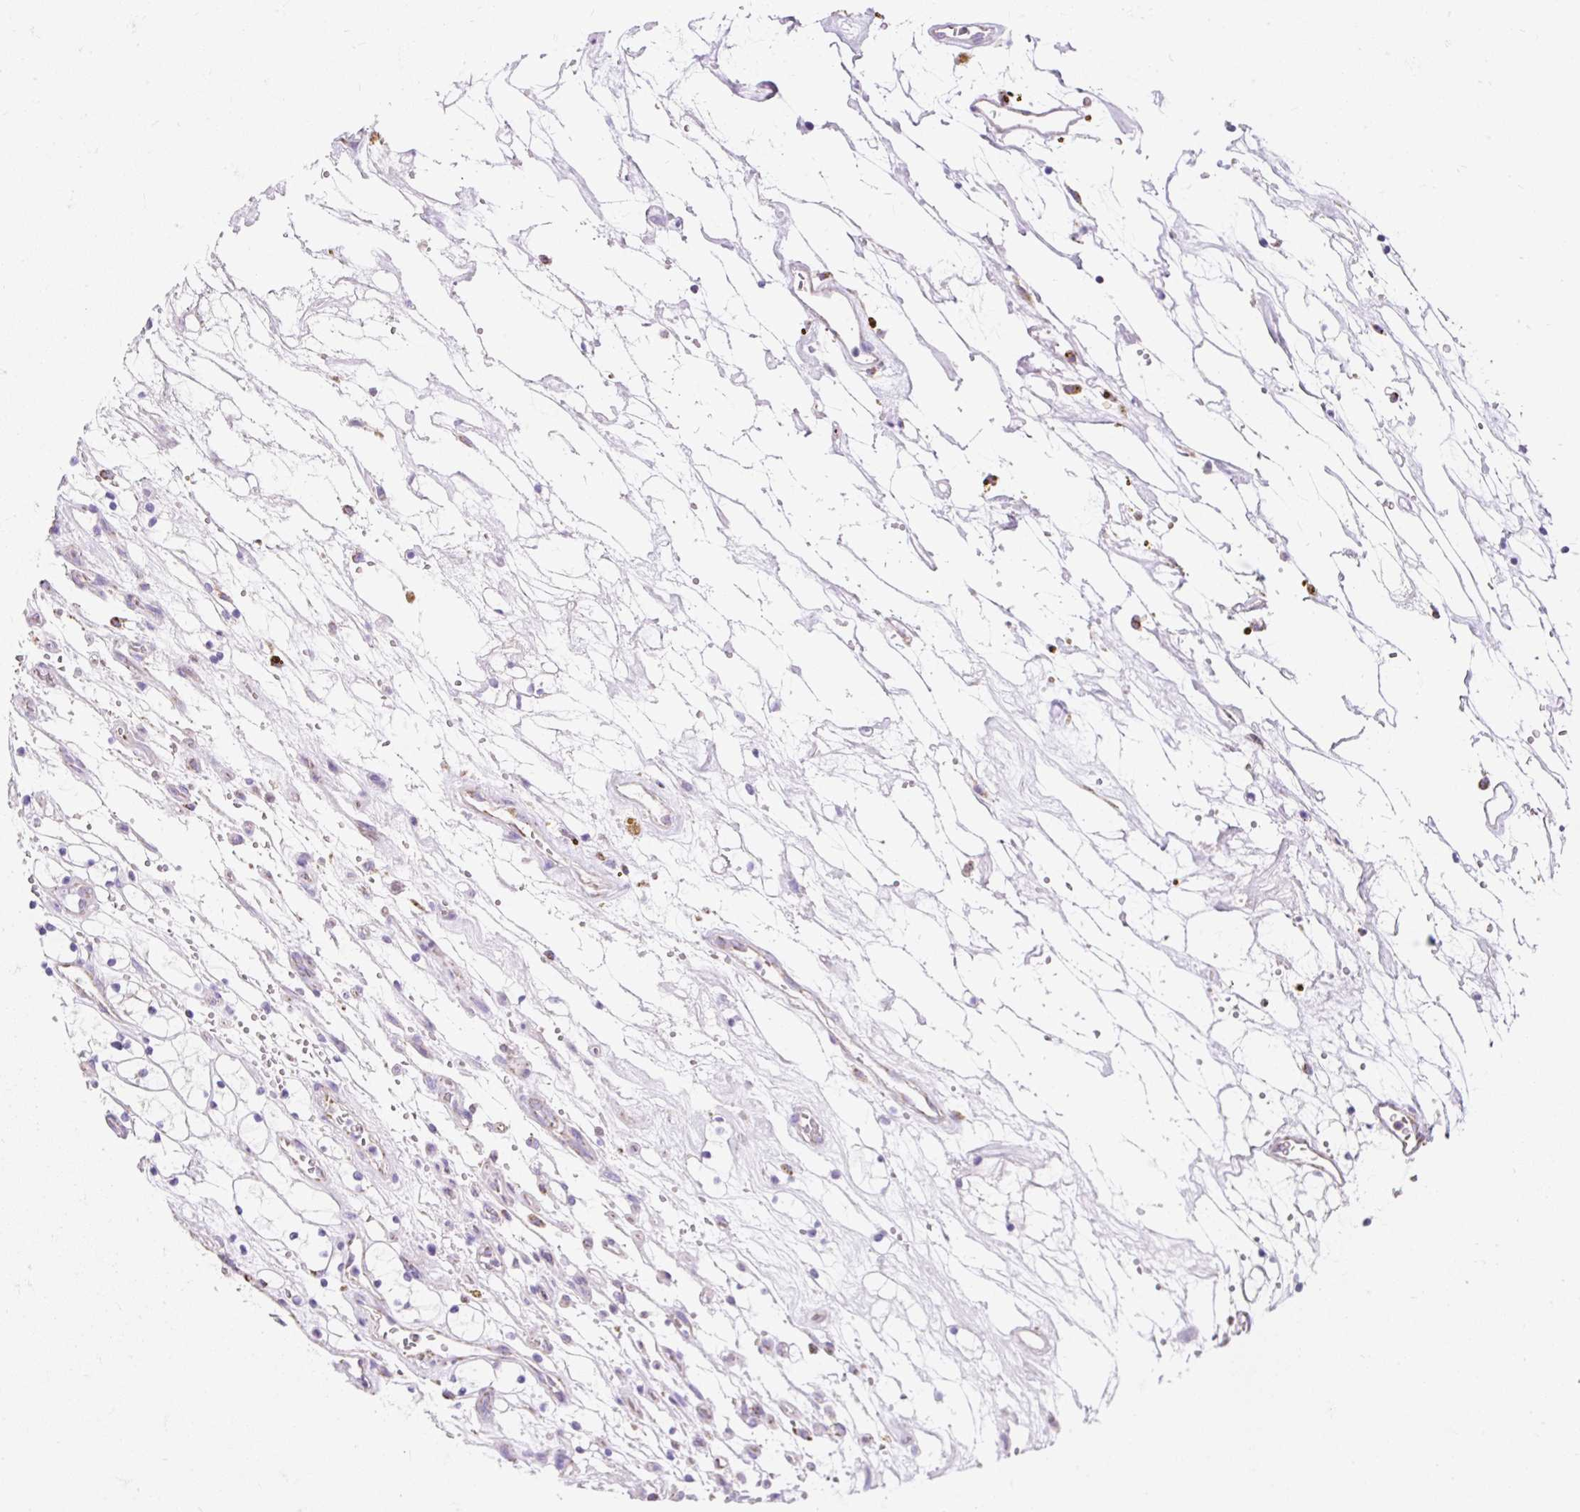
{"staining": {"intensity": "weak", "quantity": "<25%", "location": "cytoplasmic/membranous"}, "tissue": "renal cancer", "cell_type": "Tumor cells", "image_type": "cancer", "snomed": [{"axis": "morphology", "description": "Adenocarcinoma, NOS"}, {"axis": "topography", "description": "Kidney"}], "caption": "An immunohistochemistry histopathology image of adenocarcinoma (renal) is shown. There is no staining in tumor cells of adenocarcinoma (renal).", "gene": "DAAM2", "patient": {"sex": "female", "age": 69}}